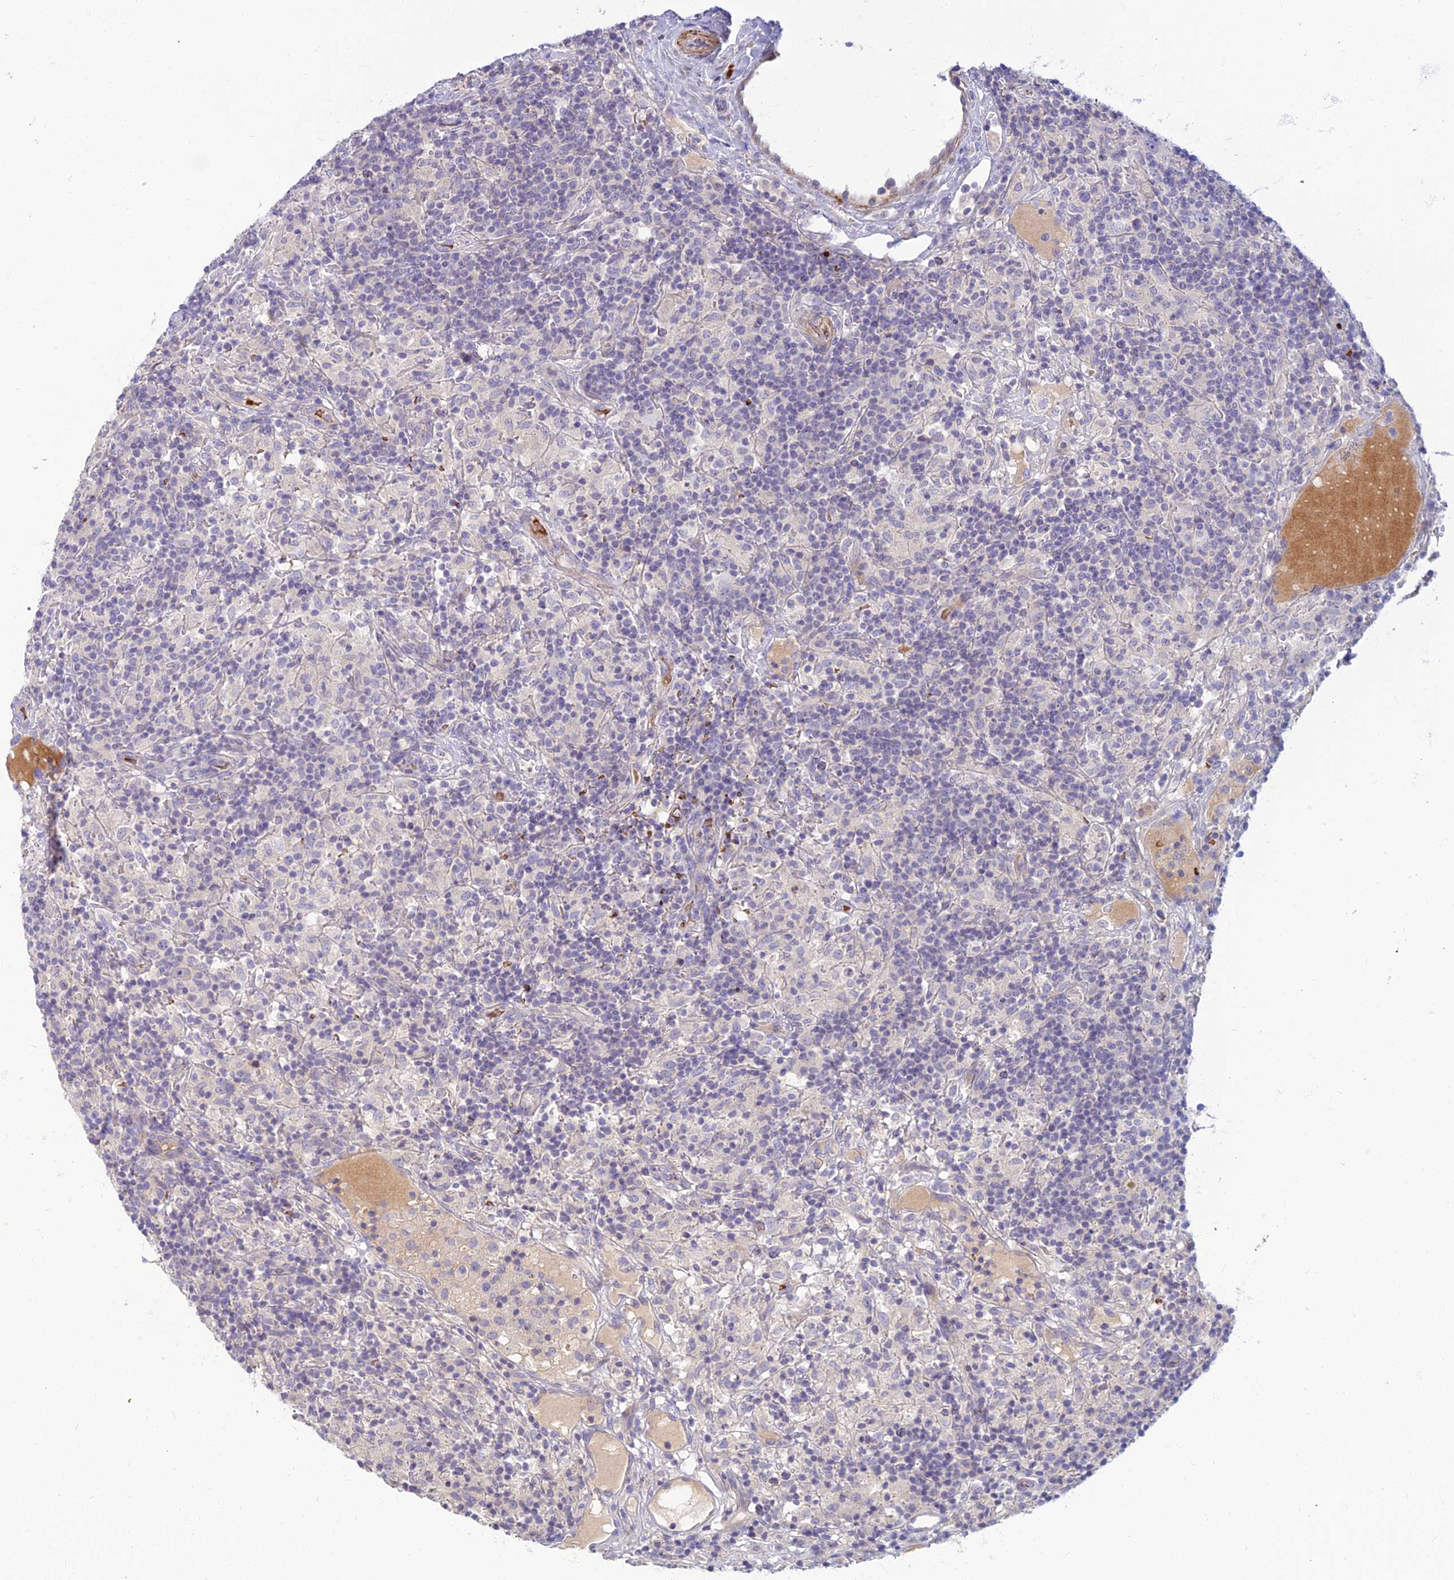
{"staining": {"intensity": "negative", "quantity": "none", "location": "none"}, "tissue": "lymphoma", "cell_type": "Tumor cells", "image_type": "cancer", "snomed": [{"axis": "morphology", "description": "Hodgkin's disease, NOS"}, {"axis": "topography", "description": "Lymph node"}], "caption": "Lymphoma was stained to show a protein in brown. There is no significant staining in tumor cells.", "gene": "CLIP4", "patient": {"sex": "male", "age": 70}}